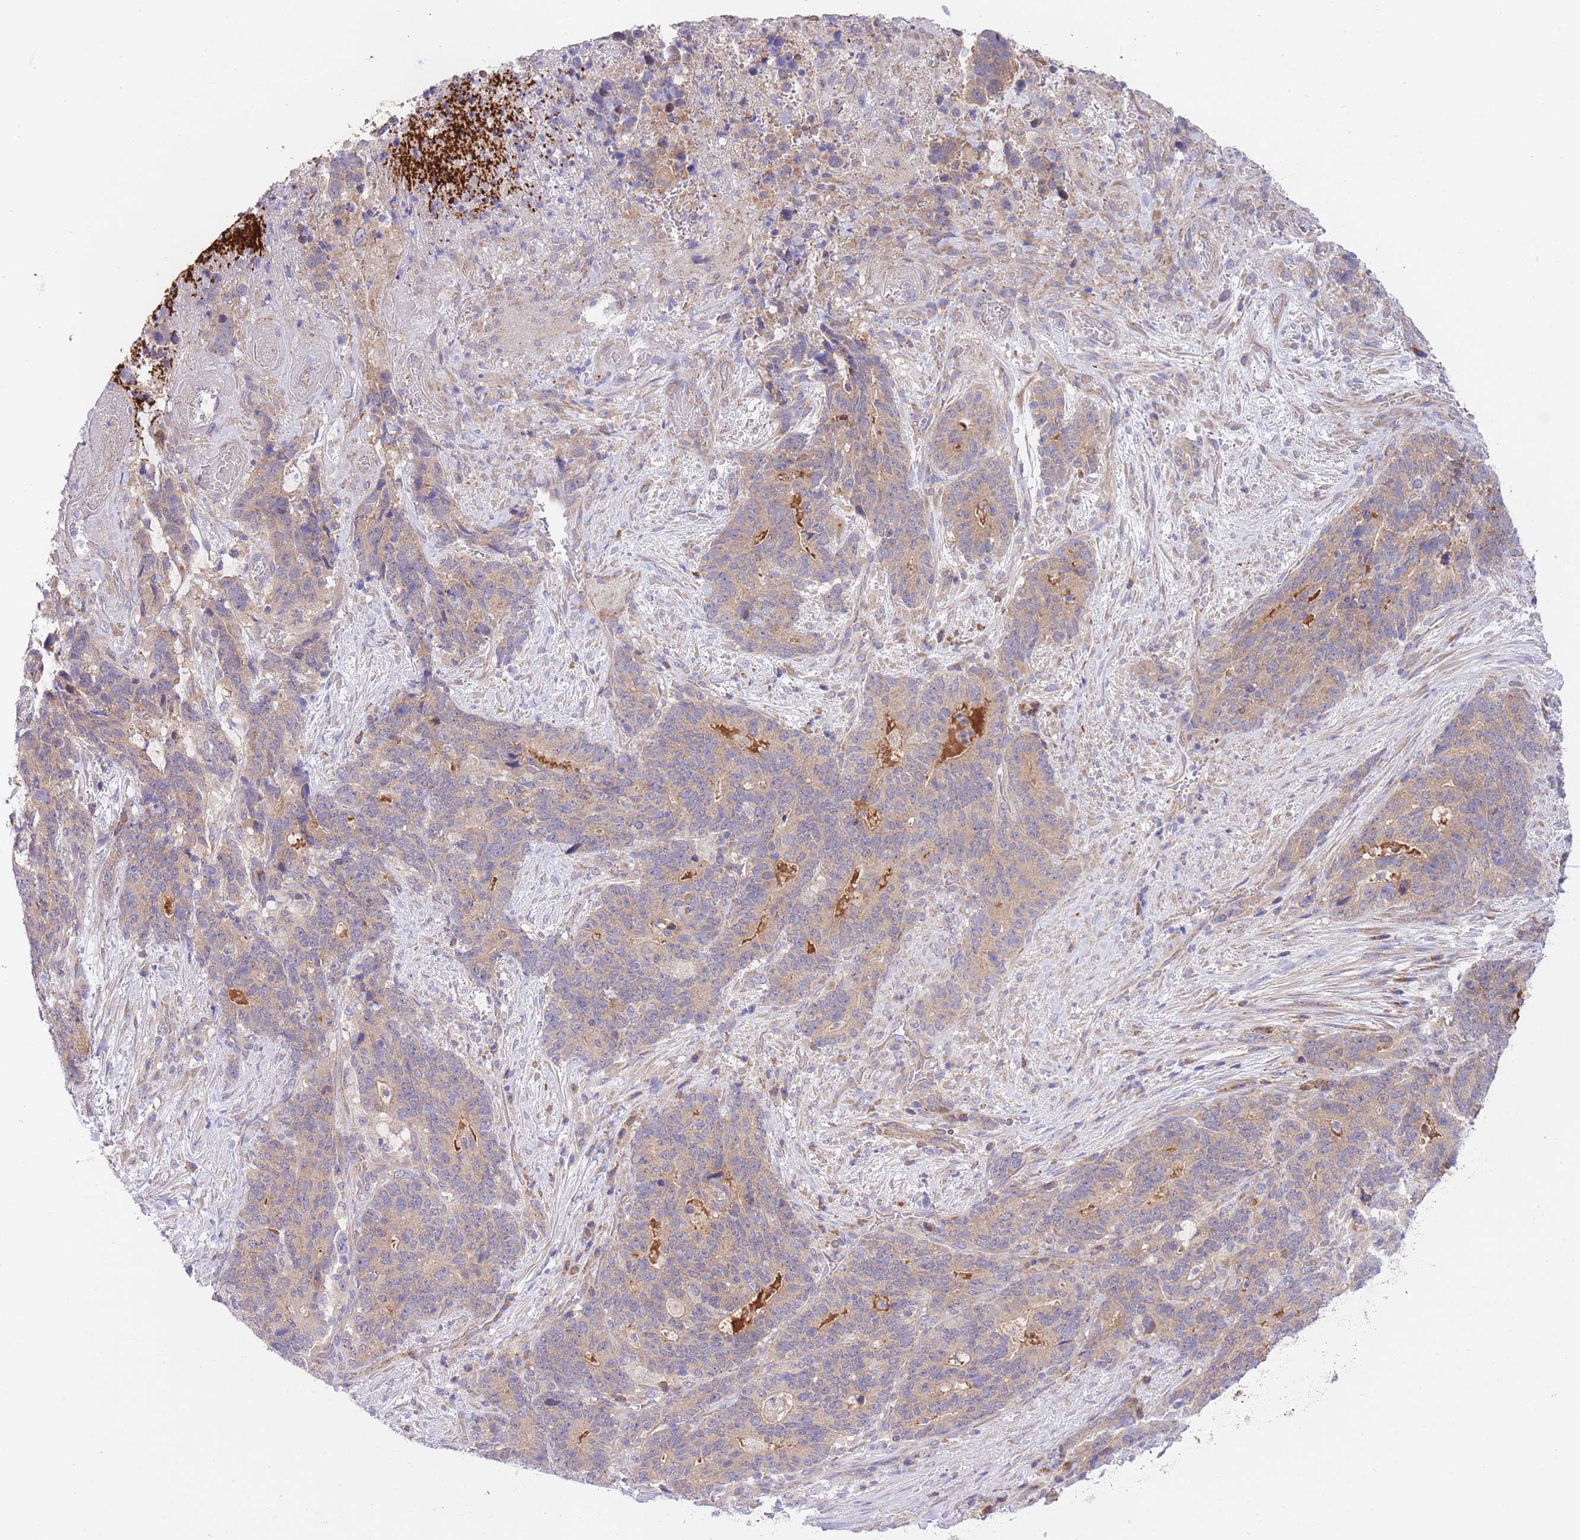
{"staining": {"intensity": "weak", "quantity": "<25%", "location": "cytoplasmic/membranous"}, "tissue": "stomach cancer", "cell_type": "Tumor cells", "image_type": "cancer", "snomed": [{"axis": "morphology", "description": "Normal tissue, NOS"}, {"axis": "morphology", "description": "Adenocarcinoma, NOS"}, {"axis": "topography", "description": "Stomach"}], "caption": "An immunohistochemistry (IHC) micrograph of adenocarcinoma (stomach) is shown. There is no staining in tumor cells of adenocarcinoma (stomach). The staining was performed using DAB (3,3'-diaminobenzidine) to visualize the protein expression in brown, while the nuclei were stained in blue with hematoxylin (Magnification: 20x).", "gene": "CHAC1", "patient": {"sex": "female", "age": 64}}